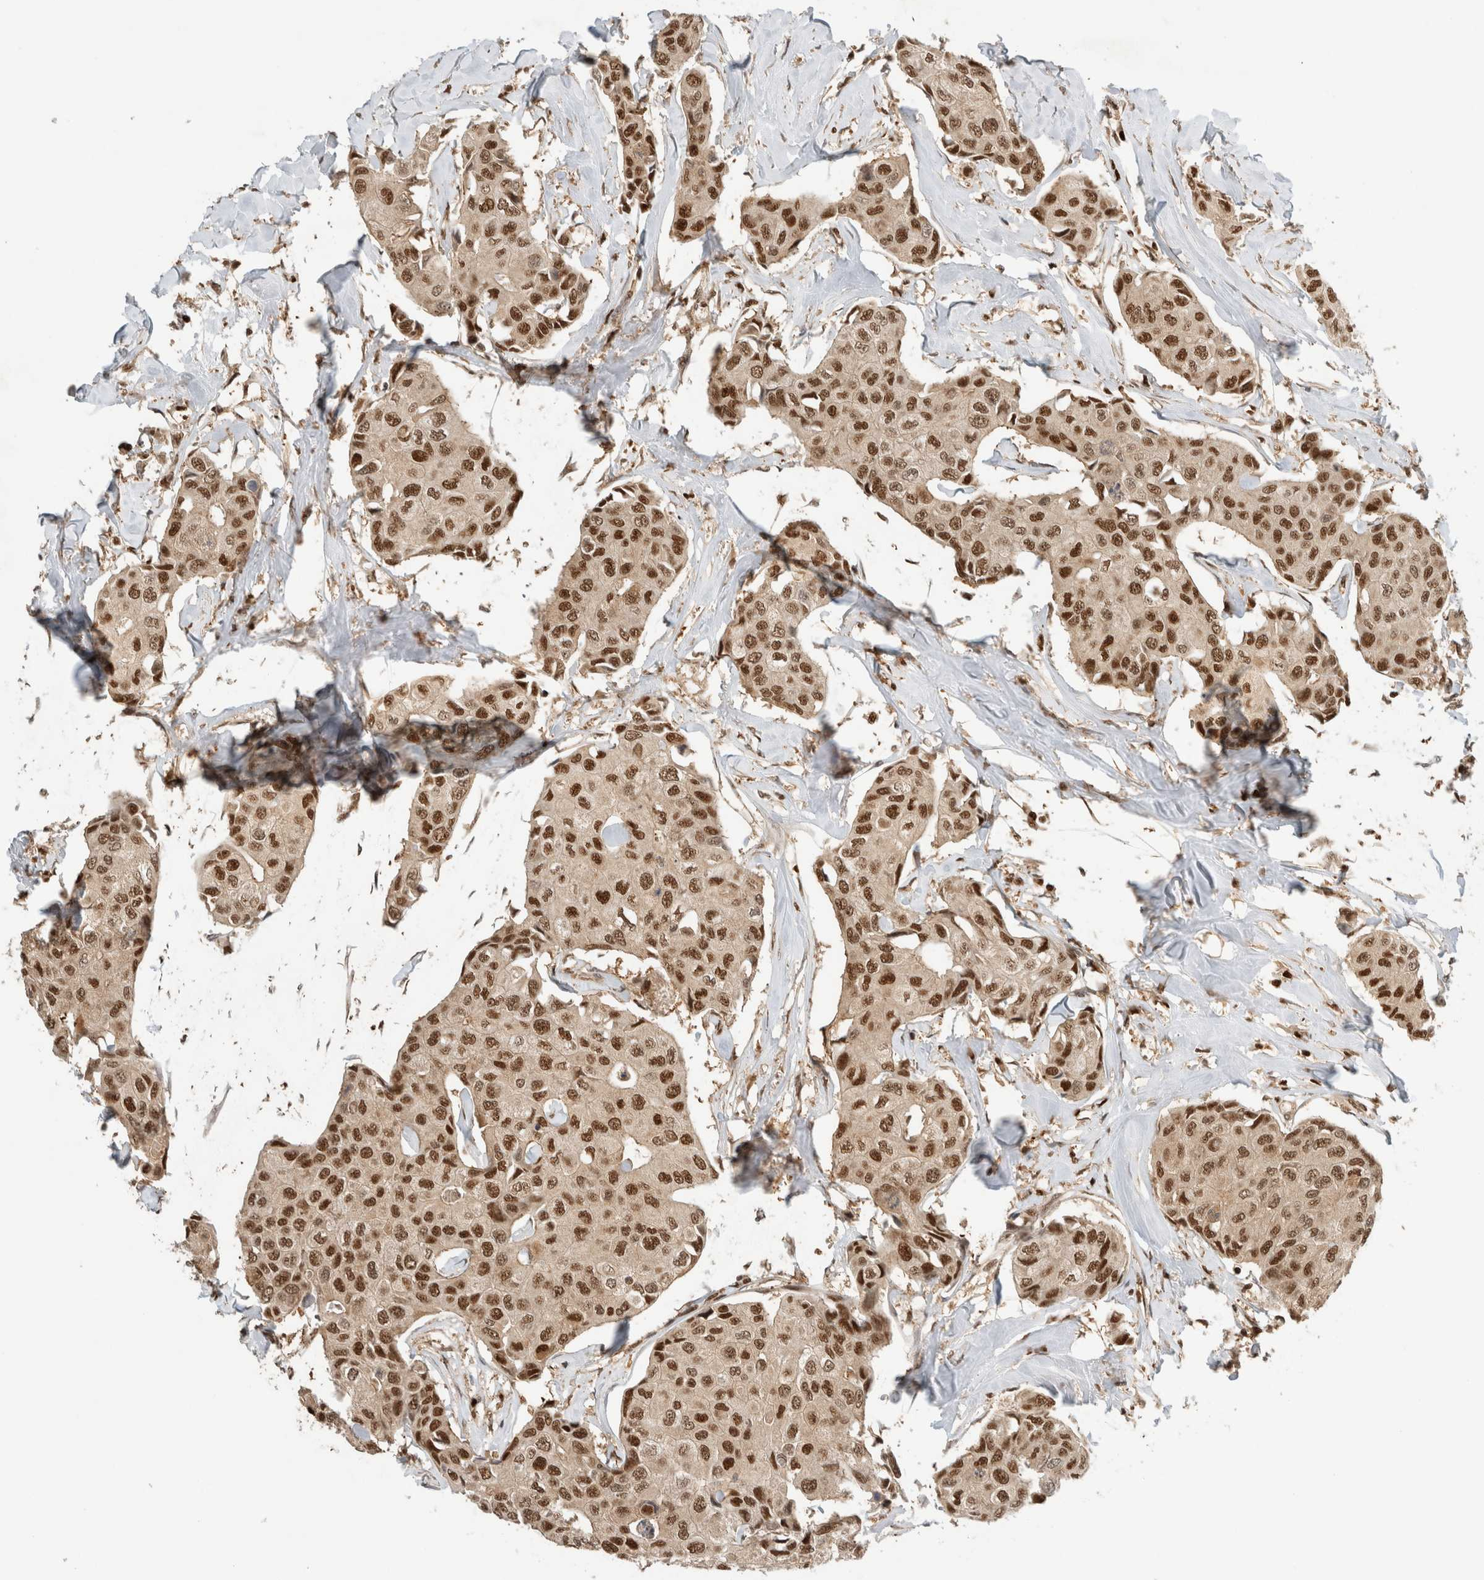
{"staining": {"intensity": "strong", "quantity": ">75%", "location": "cytoplasmic/membranous,nuclear"}, "tissue": "breast cancer", "cell_type": "Tumor cells", "image_type": "cancer", "snomed": [{"axis": "morphology", "description": "Duct carcinoma"}, {"axis": "topography", "description": "Breast"}], "caption": "Immunohistochemistry staining of breast cancer (invasive ductal carcinoma), which displays high levels of strong cytoplasmic/membranous and nuclear staining in about >75% of tumor cells indicating strong cytoplasmic/membranous and nuclear protein staining. The staining was performed using DAB (3,3'-diaminobenzidine) (brown) for protein detection and nuclei were counterstained in hematoxylin (blue).", "gene": "SNRNP40", "patient": {"sex": "female", "age": 80}}